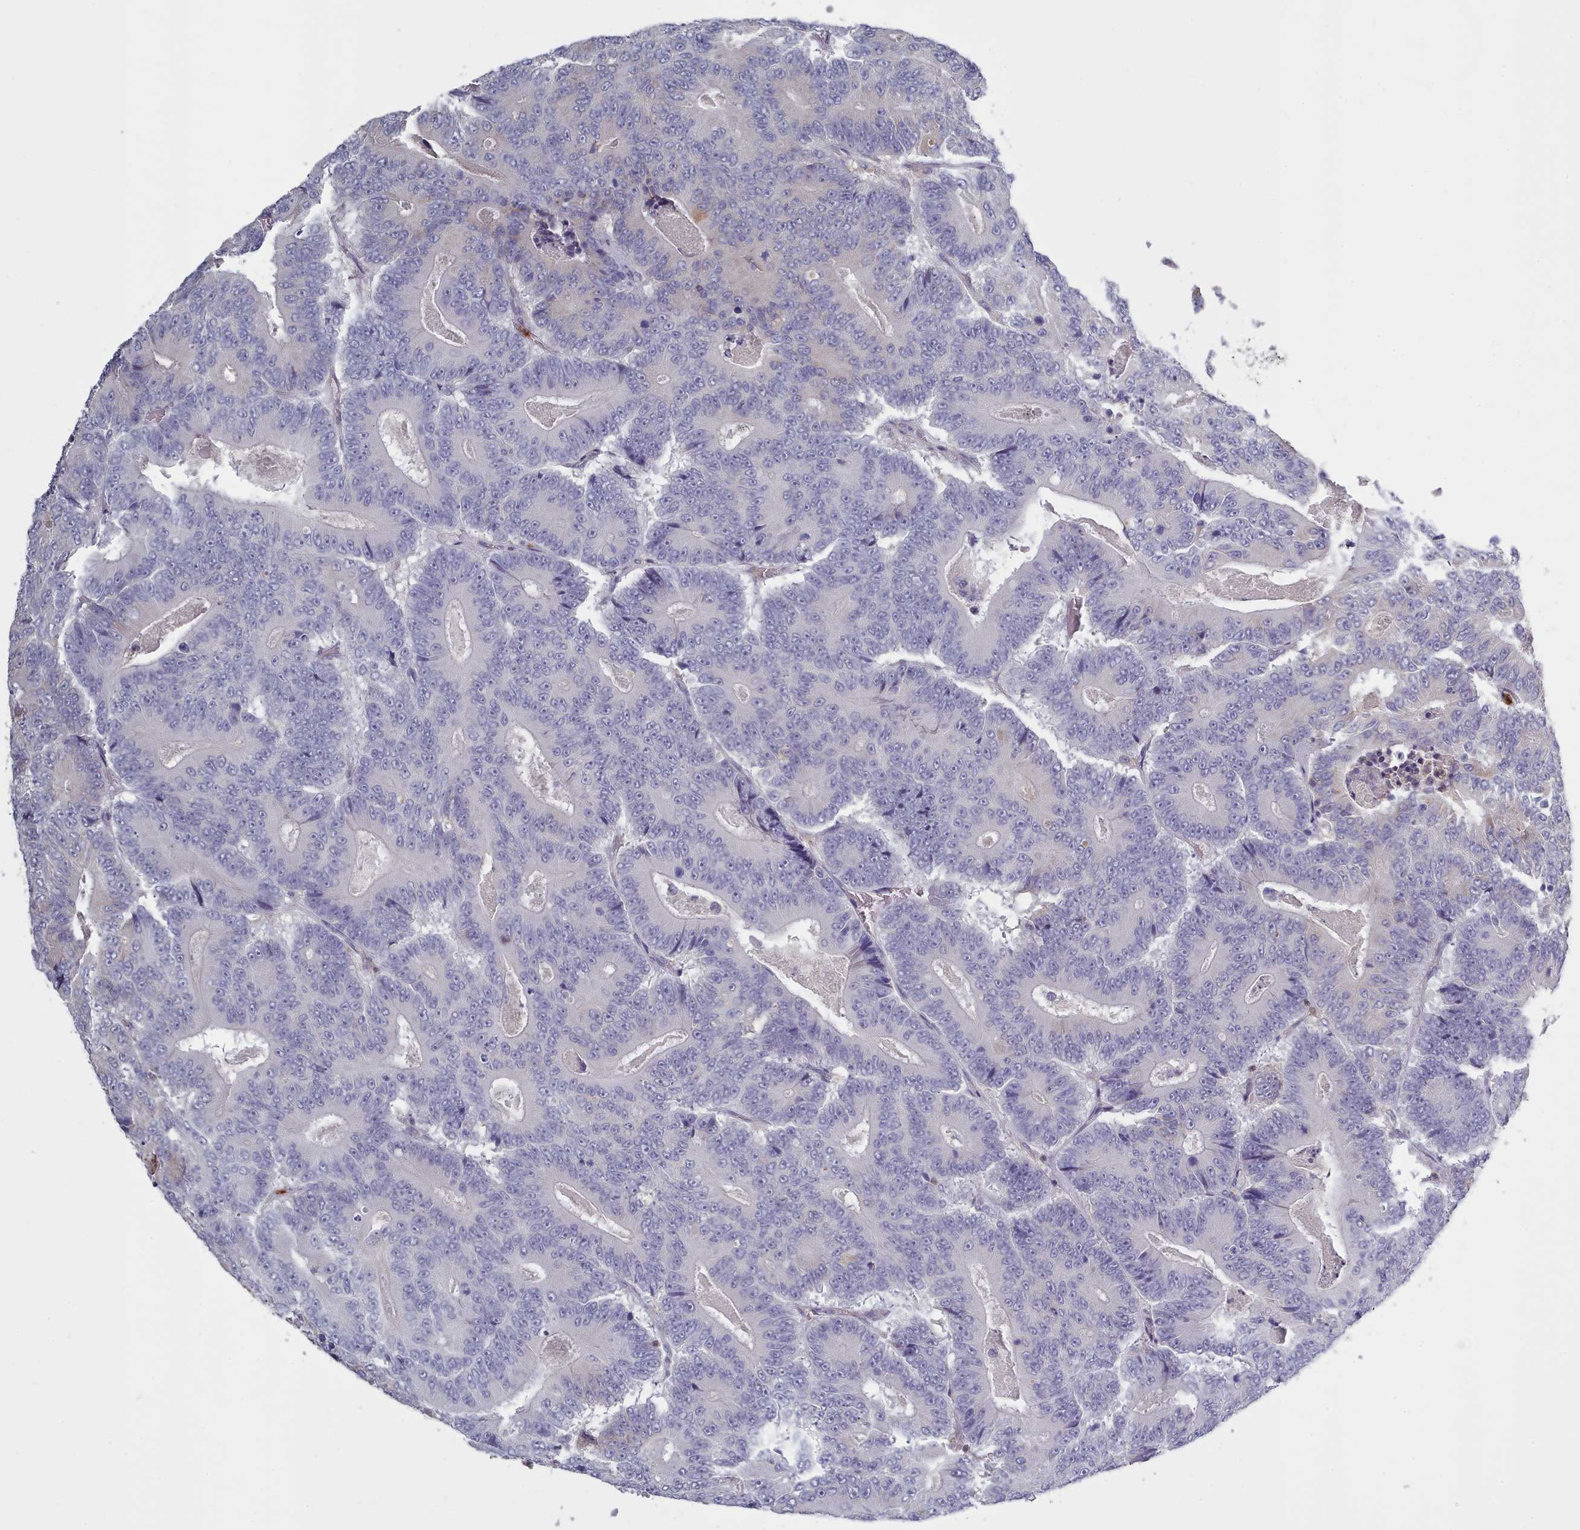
{"staining": {"intensity": "negative", "quantity": "none", "location": "none"}, "tissue": "colorectal cancer", "cell_type": "Tumor cells", "image_type": "cancer", "snomed": [{"axis": "morphology", "description": "Adenocarcinoma, NOS"}, {"axis": "topography", "description": "Colon"}], "caption": "The histopathology image demonstrates no staining of tumor cells in colorectal cancer.", "gene": "RAC2", "patient": {"sex": "male", "age": 83}}